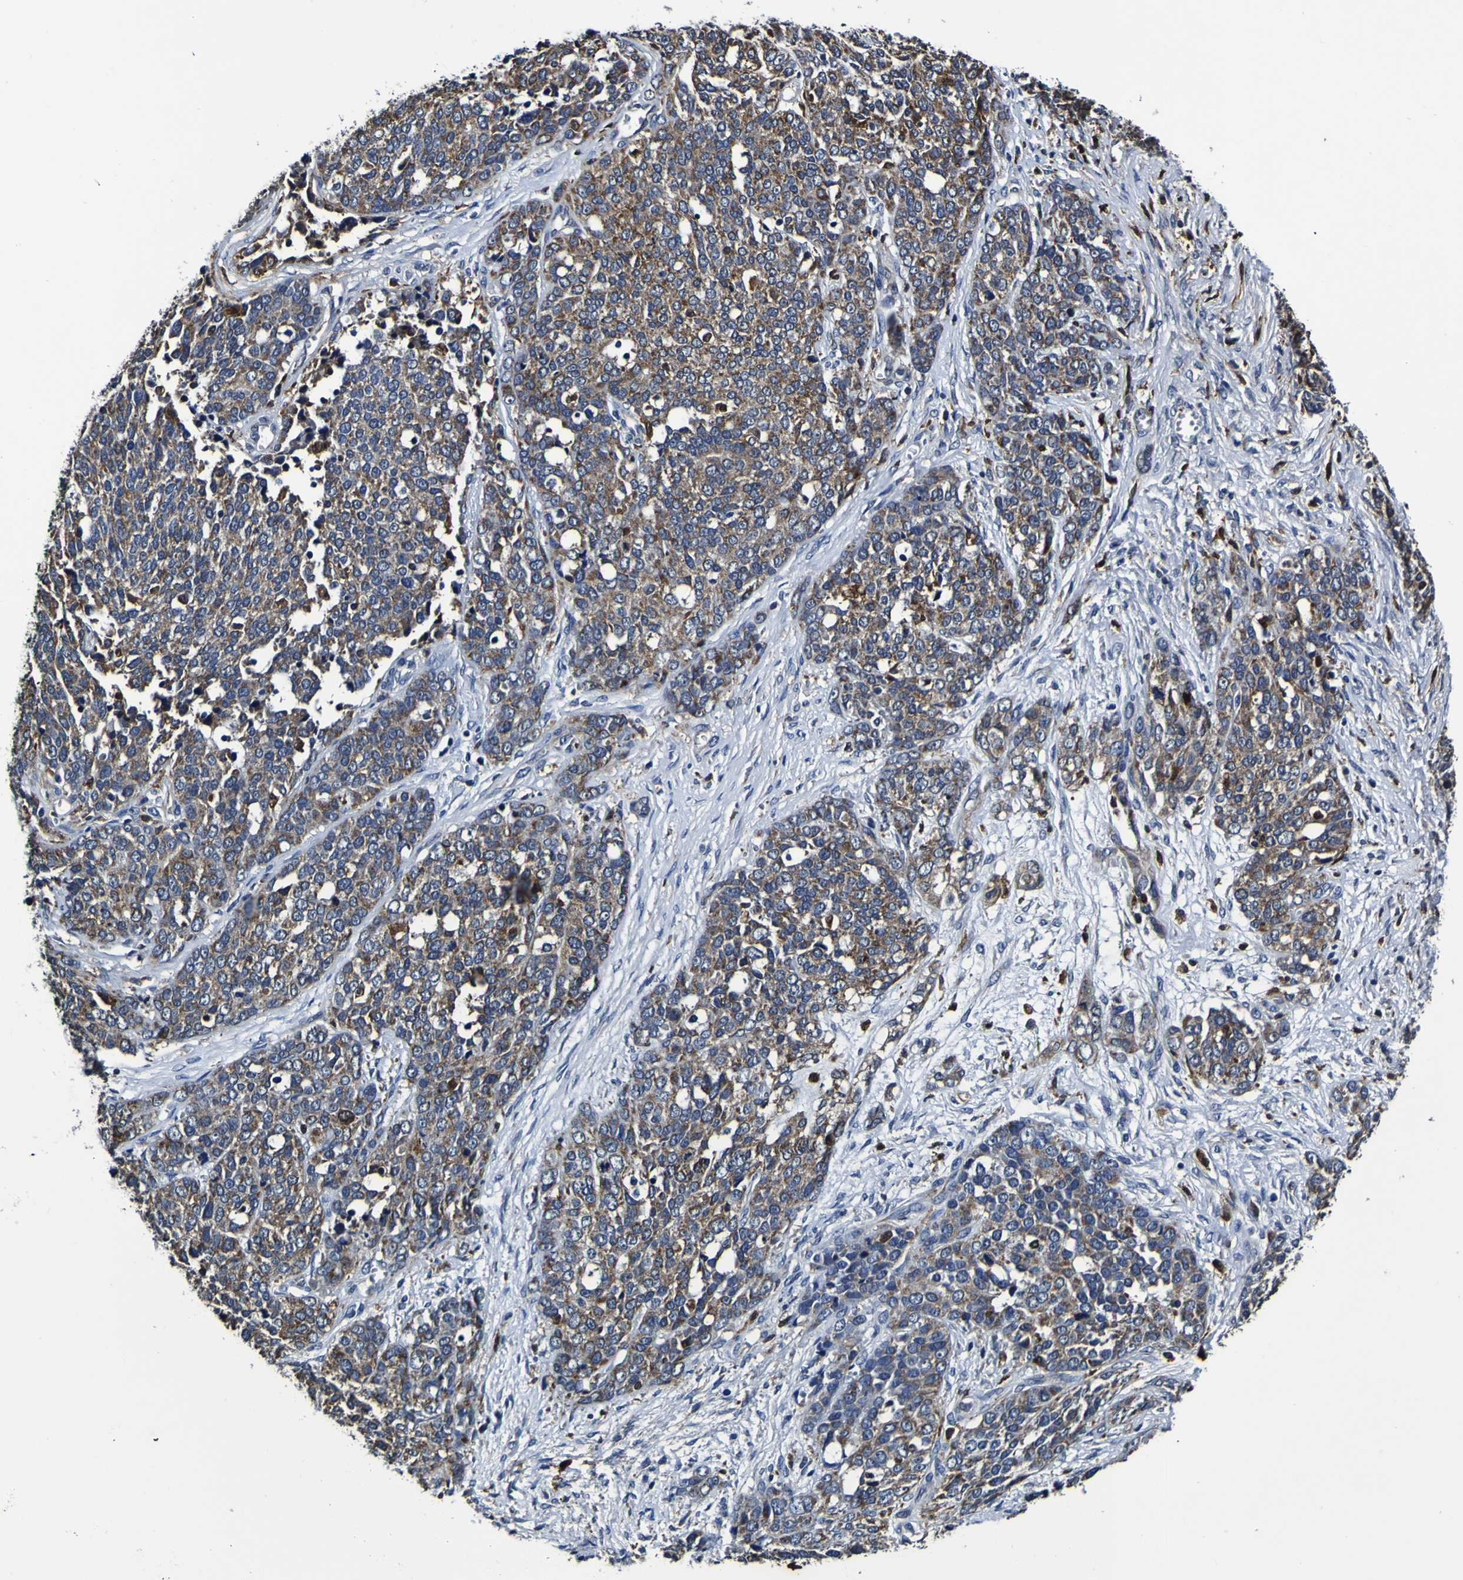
{"staining": {"intensity": "weak", "quantity": "25%-75%", "location": "cytoplasmic/membranous"}, "tissue": "ovarian cancer", "cell_type": "Tumor cells", "image_type": "cancer", "snomed": [{"axis": "morphology", "description": "Cystadenocarcinoma, serous, NOS"}, {"axis": "topography", "description": "Ovary"}], "caption": "A histopathology image of human ovarian cancer (serous cystadenocarcinoma) stained for a protein exhibits weak cytoplasmic/membranous brown staining in tumor cells.", "gene": "GPX1", "patient": {"sex": "female", "age": 44}}